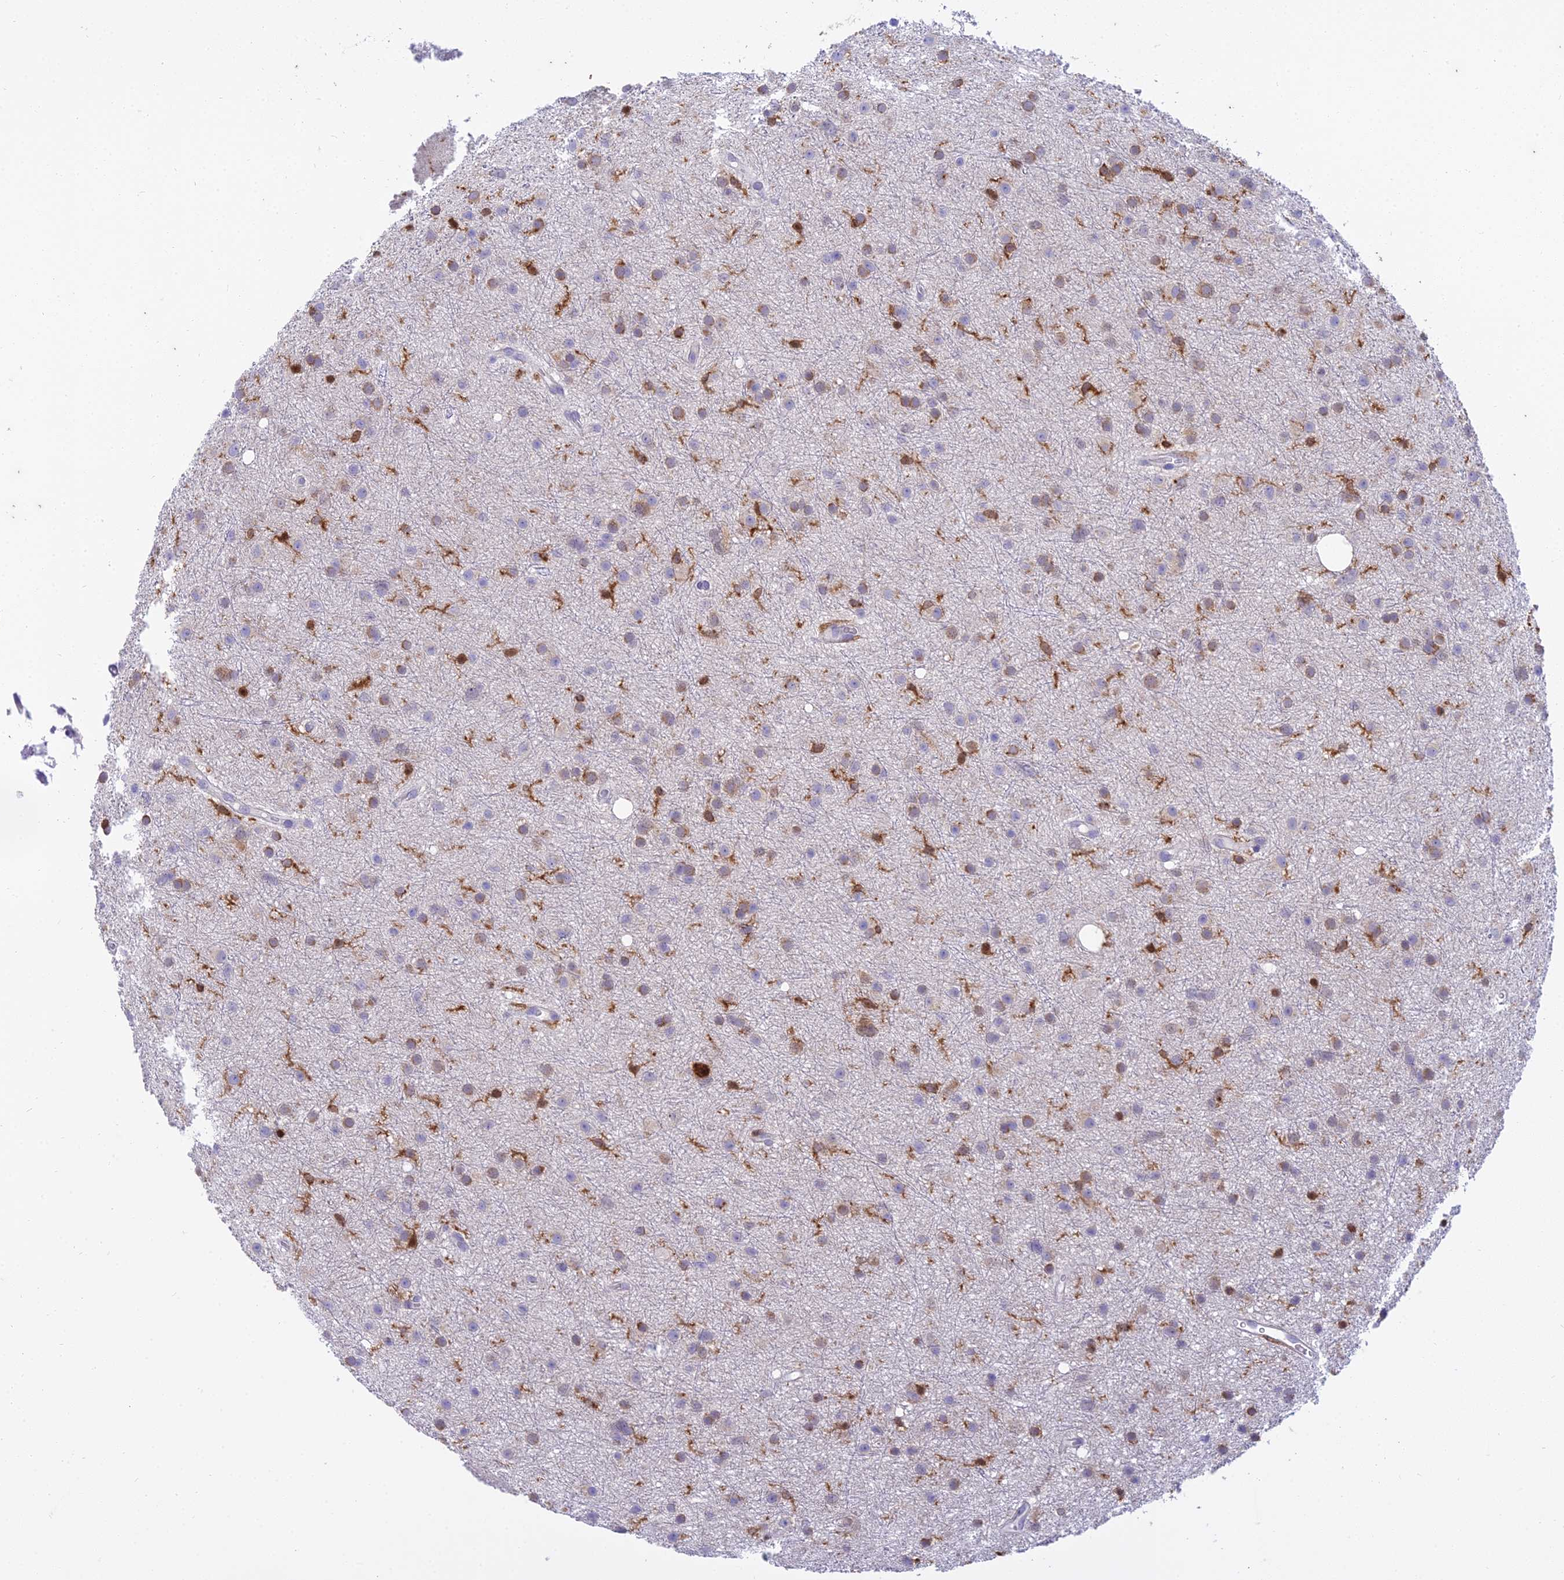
{"staining": {"intensity": "moderate", "quantity": "<25%", "location": "cytoplasmic/membranous"}, "tissue": "glioma", "cell_type": "Tumor cells", "image_type": "cancer", "snomed": [{"axis": "morphology", "description": "Glioma, malignant, Low grade"}, {"axis": "topography", "description": "Cerebral cortex"}], "caption": "A low amount of moderate cytoplasmic/membranous staining is identified in about <25% of tumor cells in malignant low-grade glioma tissue.", "gene": "UBE2G1", "patient": {"sex": "female", "age": 39}}